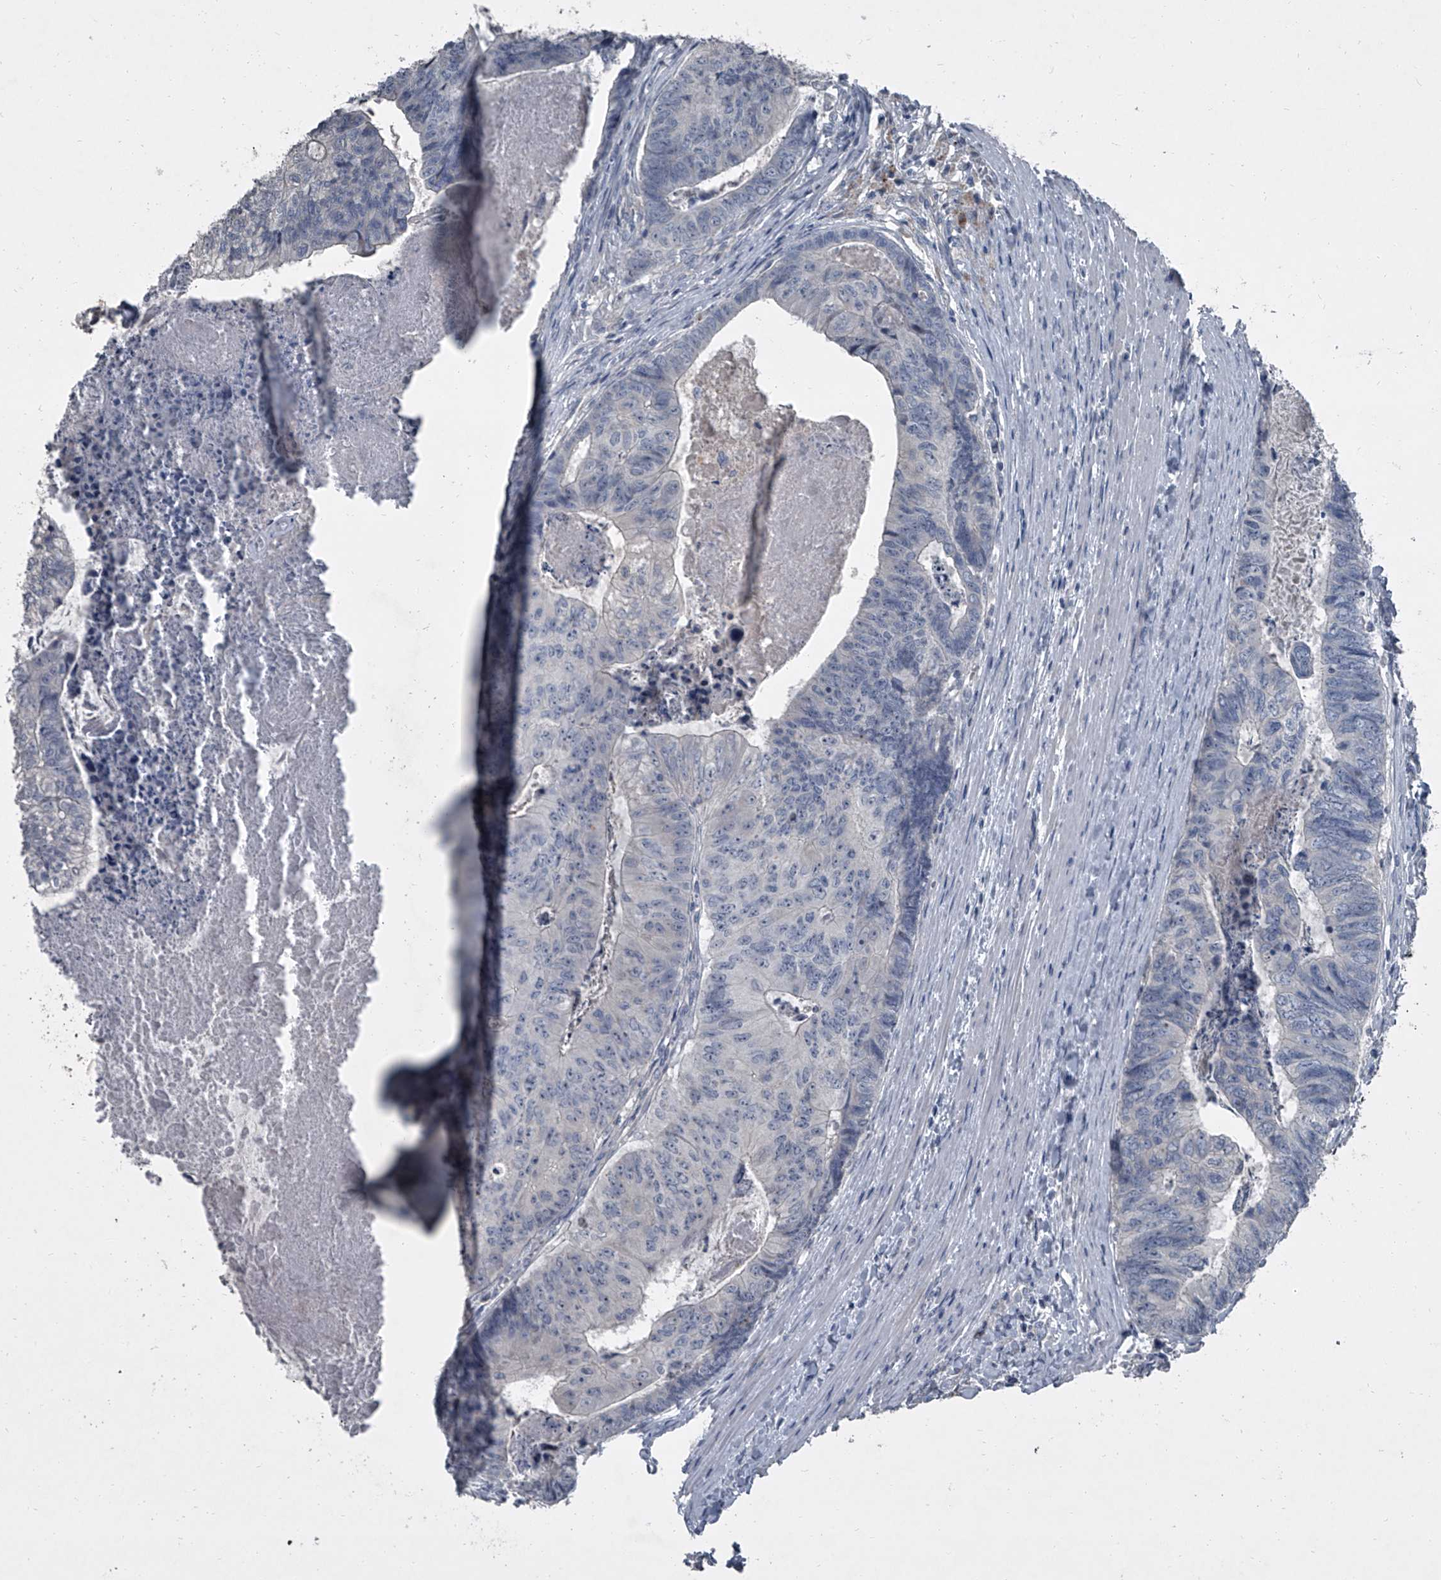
{"staining": {"intensity": "negative", "quantity": "none", "location": "none"}, "tissue": "colorectal cancer", "cell_type": "Tumor cells", "image_type": "cancer", "snomed": [{"axis": "morphology", "description": "Adenocarcinoma, NOS"}, {"axis": "topography", "description": "Colon"}], "caption": "This is a image of immunohistochemistry (IHC) staining of adenocarcinoma (colorectal), which shows no positivity in tumor cells.", "gene": "HEPHL1", "patient": {"sex": "female", "age": 67}}